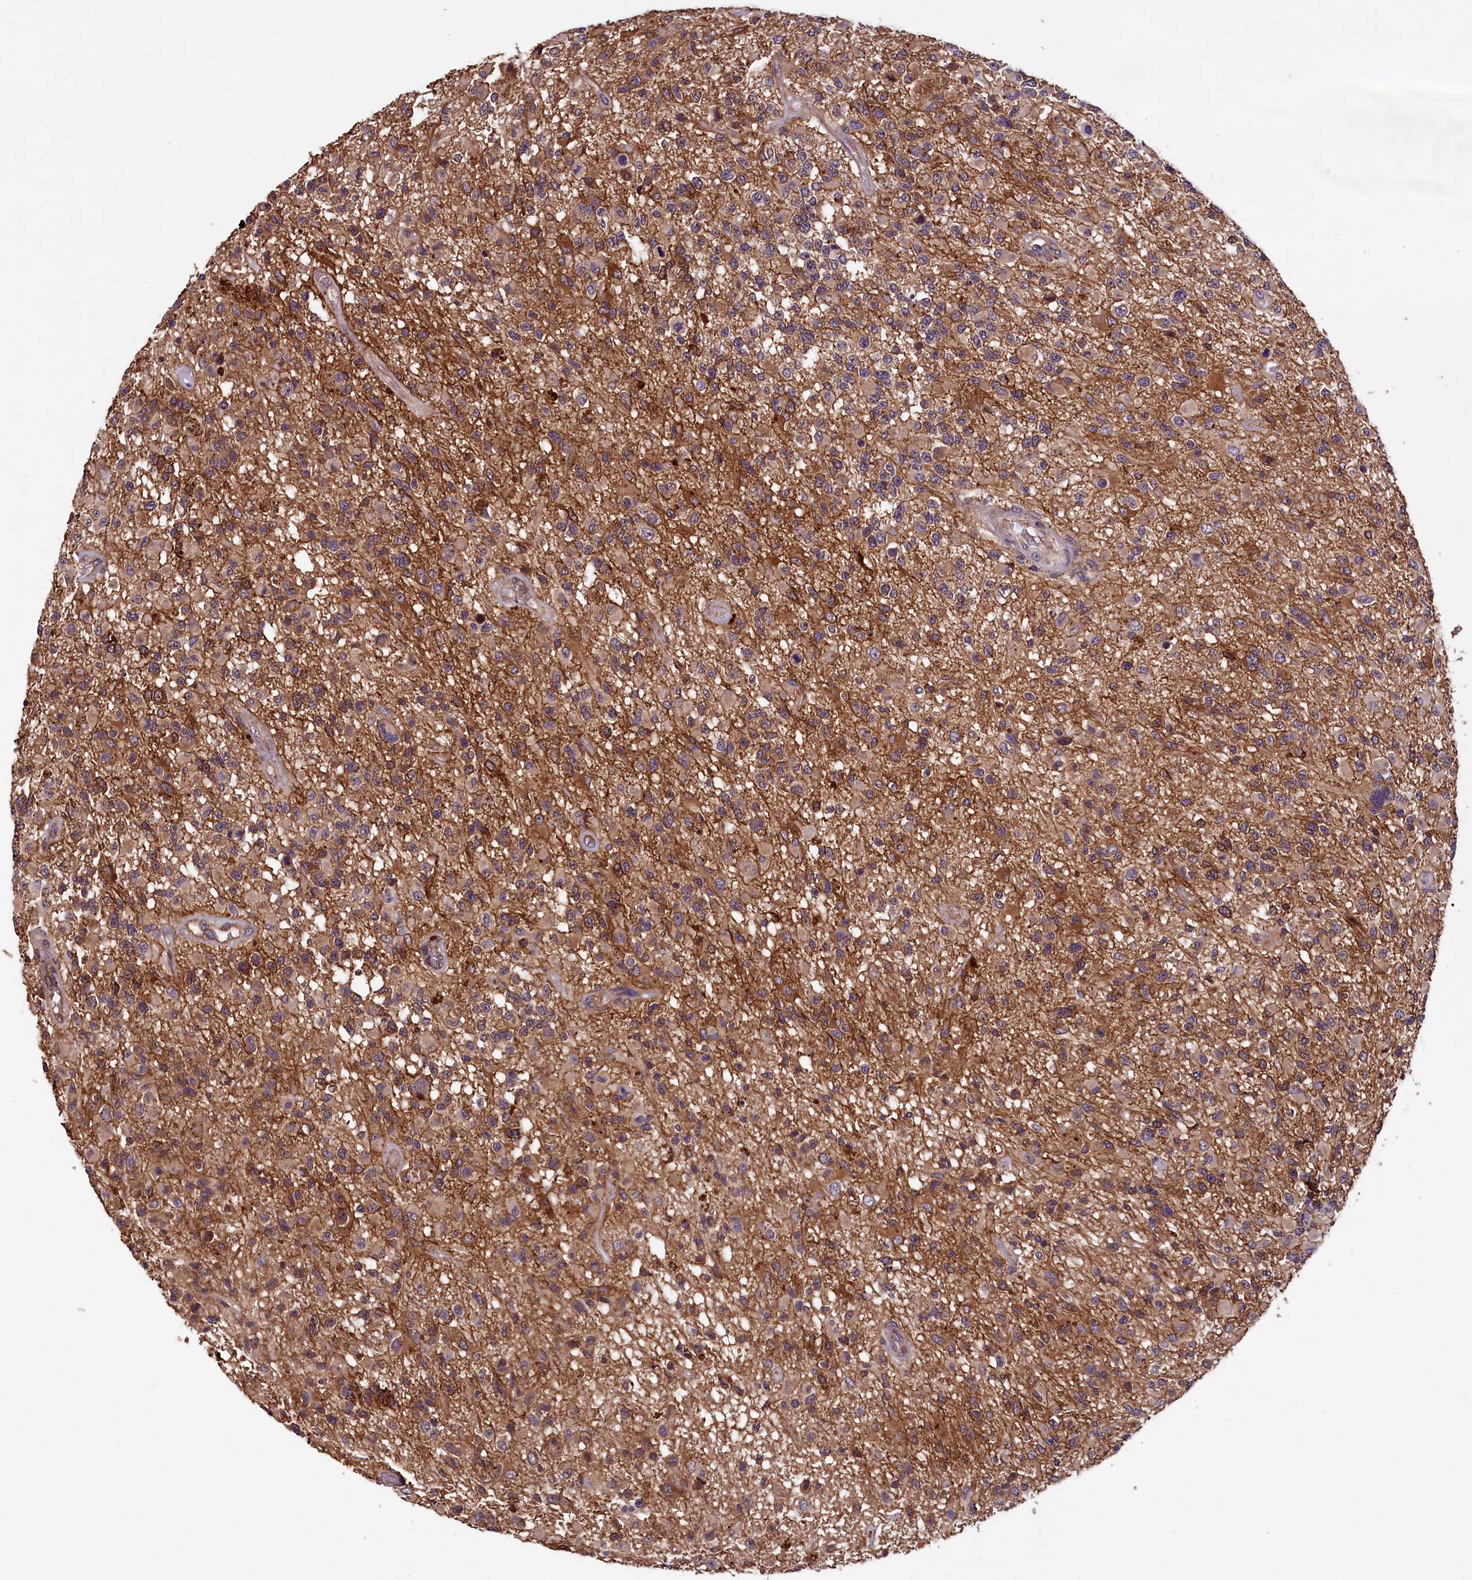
{"staining": {"intensity": "moderate", "quantity": ">75%", "location": "cytoplasmic/membranous"}, "tissue": "glioma", "cell_type": "Tumor cells", "image_type": "cancer", "snomed": [{"axis": "morphology", "description": "Glioma, malignant, High grade"}, {"axis": "morphology", "description": "Glioblastoma, NOS"}, {"axis": "topography", "description": "Brain"}], "caption": "An immunohistochemistry histopathology image of neoplastic tissue is shown. Protein staining in brown labels moderate cytoplasmic/membranous positivity in glioblastoma within tumor cells.", "gene": "PLXNB1", "patient": {"sex": "male", "age": 60}}